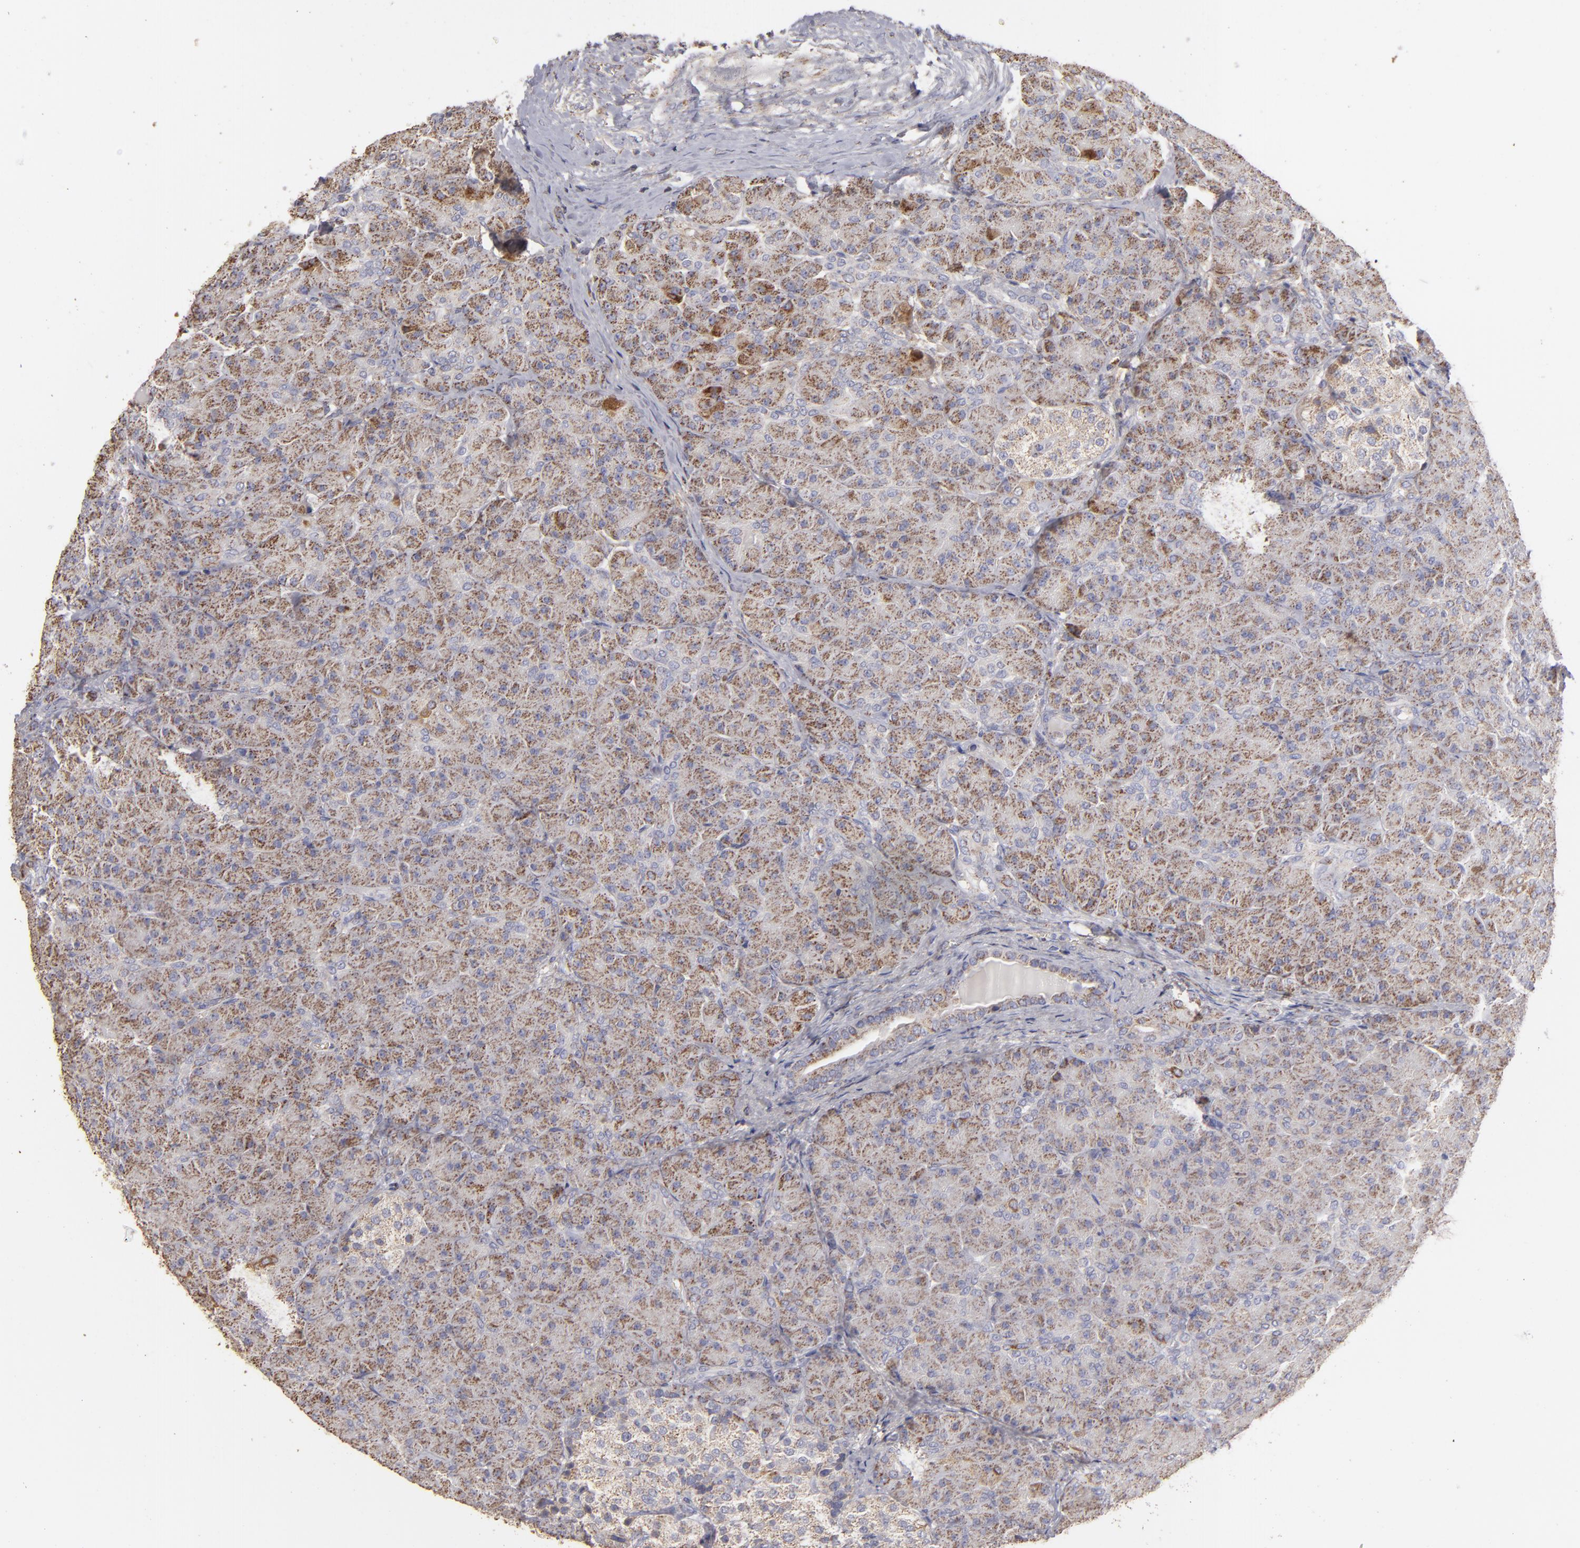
{"staining": {"intensity": "moderate", "quantity": ">75%", "location": "cytoplasmic/membranous"}, "tissue": "pancreas", "cell_type": "Exocrine glandular cells", "image_type": "normal", "snomed": [{"axis": "morphology", "description": "Normal tissue, NOS"}, {"axis": "topography", "description": "Pancreas"}], "caption": "Protein staining by immunohistochemistry (IHC) demonstrates moderate cytoplasmic/membranous positivity in about >75% of exocrine glandular cells in normal pancreas. The staining is performed using DAB brown chromogen to label protein expression. The nuclei are counter-stained blue using hematoxylin.", "gene": "CFB", "patient": {"sex": "male", "age": 66}}